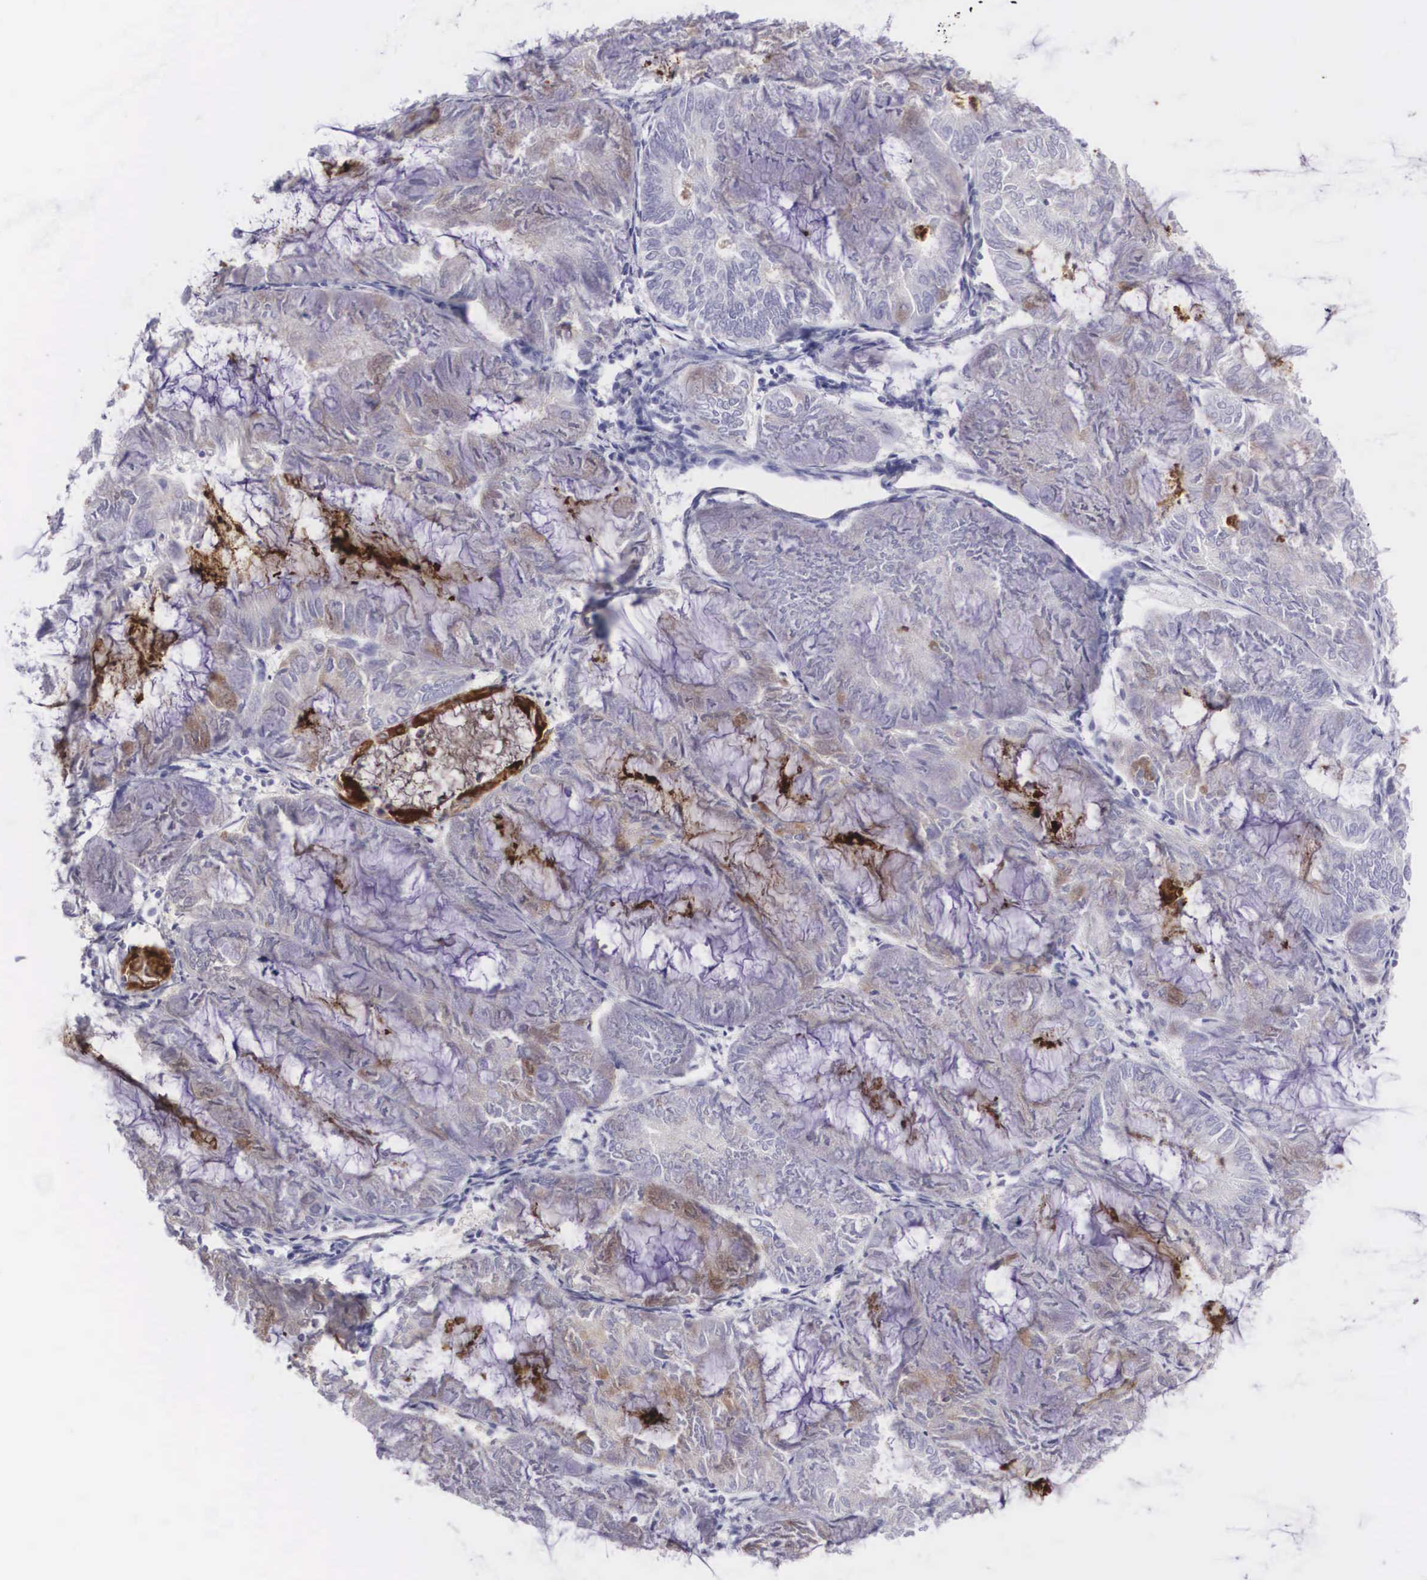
{"staining": {"intensity": "moderate", "quantity": "<25%", "location": "cytoplasmic/membranous"}, "tissue": "endometrial cancer", "cell_type": "Tumor cells", "image_type": "cancer", "snomed": [{"axis": "morphology", "description": "Adenocarcinoma, NOS"}, {"axis": "topography", "description": "Endometrium"}], "caption": "Tumor cells show moderate cytoplasmic/membranous expression in about <25% of cells in adenocarcinoma (endometrial).", "gene": "CLU", "patient": {"sex": "female", "age": 59}}